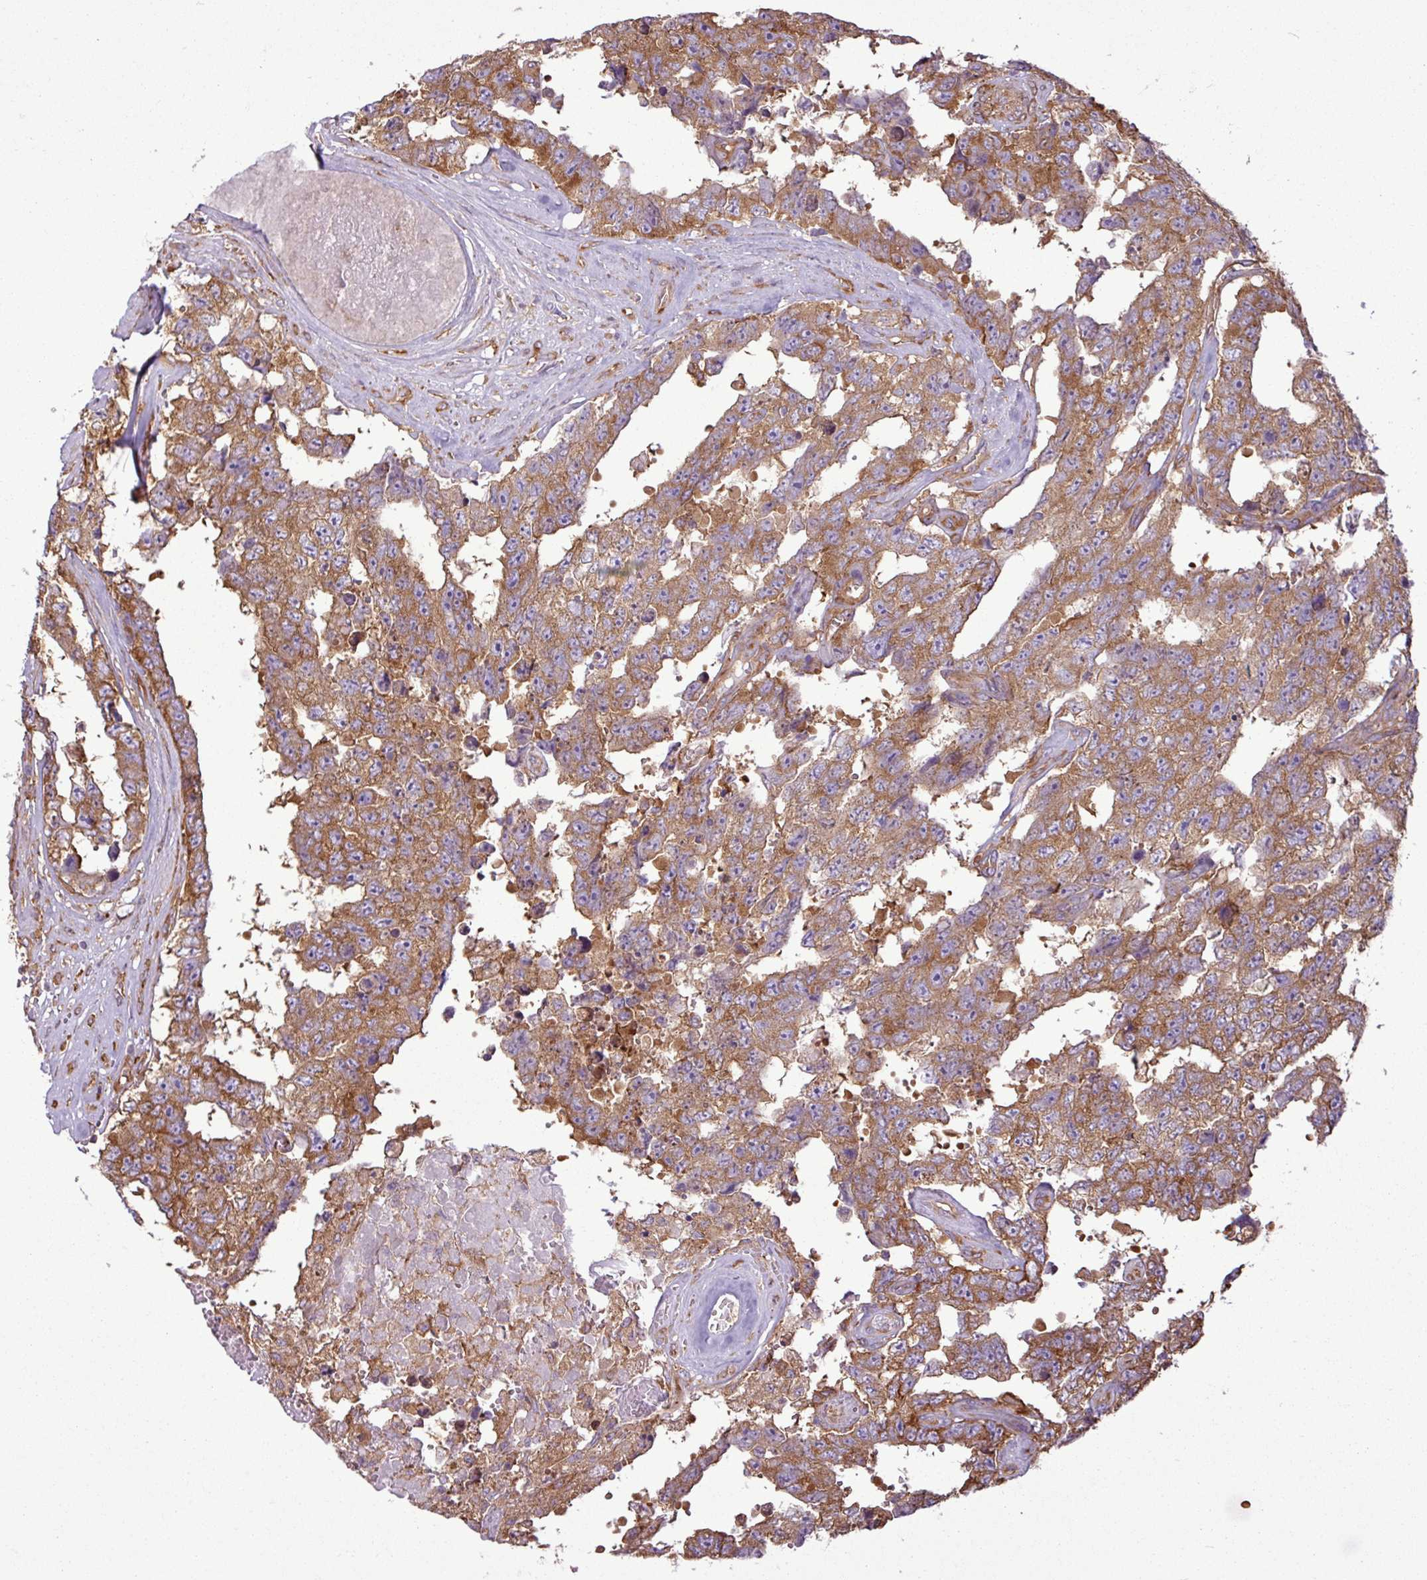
{"staining": {"intensity": "moderate", "quantity": ">75%", "location": "cytoplasmic/membranous"}, "tissue": "testis cancer", "cell_type": "Tumor cells", "image_type": "cancer", "snomed": [{"axis": "morphology", "description": "Normal tissue, NOS"}, {"axis": "morphology", "description": "Carcinoma, Embryonal, NOS"}, {"axis": "topography", "description": "Testis"}, {"axis": "topography", "description": "Epididymis"}], "caption": "This photomicrograph shows IHC staining of testis cancer (embryonal carcinoma), with medium moderate cytoplasmic/membranous staining in approximately >75% of tumor cells.", "gene": "PACSIN2", "patient": {"sex": "male", "age": 25}}